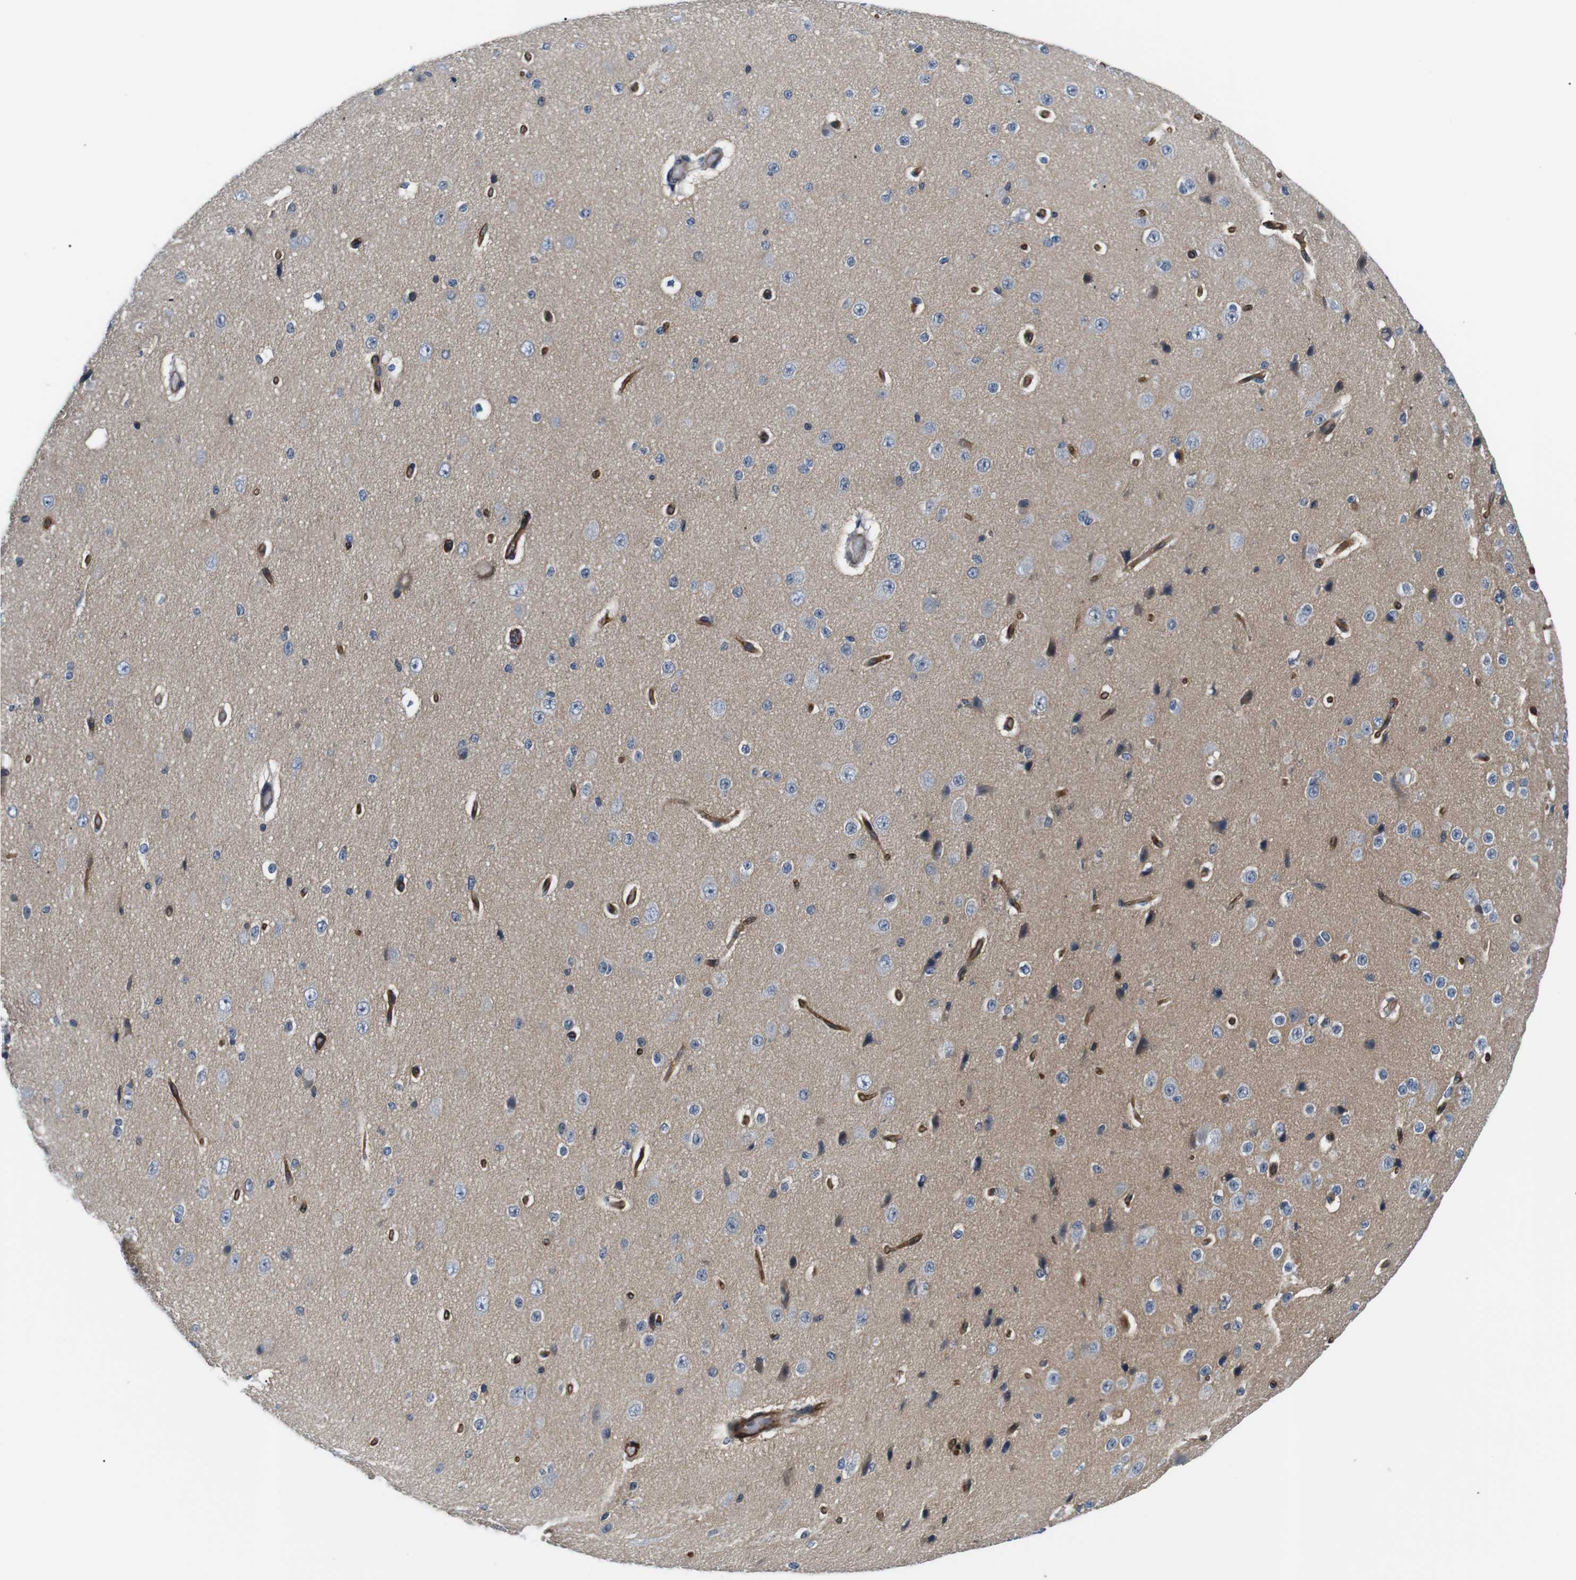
{"staining": {"intensity": "moderate", "quantity": "25%-75%", "location": "cytoplasmic/membranous"}, "tissue": "cerebral cortex", "cell_type": "Endothelial cells", "image_type": "normal", "snomed": [{"axis": "morphology", "description": "Normal tissue, NOS"}, {"axis": "morphology", "description": "Developmental malformation"}, {"axis": "topography", "description": "Cerebral cortex"}], "caption": "Normal cerebral cortex was stained to show a protein in brown. There is medium levels of moderate cytoplasmic/membranous staining in approximately 25%-75% of endothelial cells.", "gene": "SLC30A1", "patient": {"sex": "female", "age": 30}}